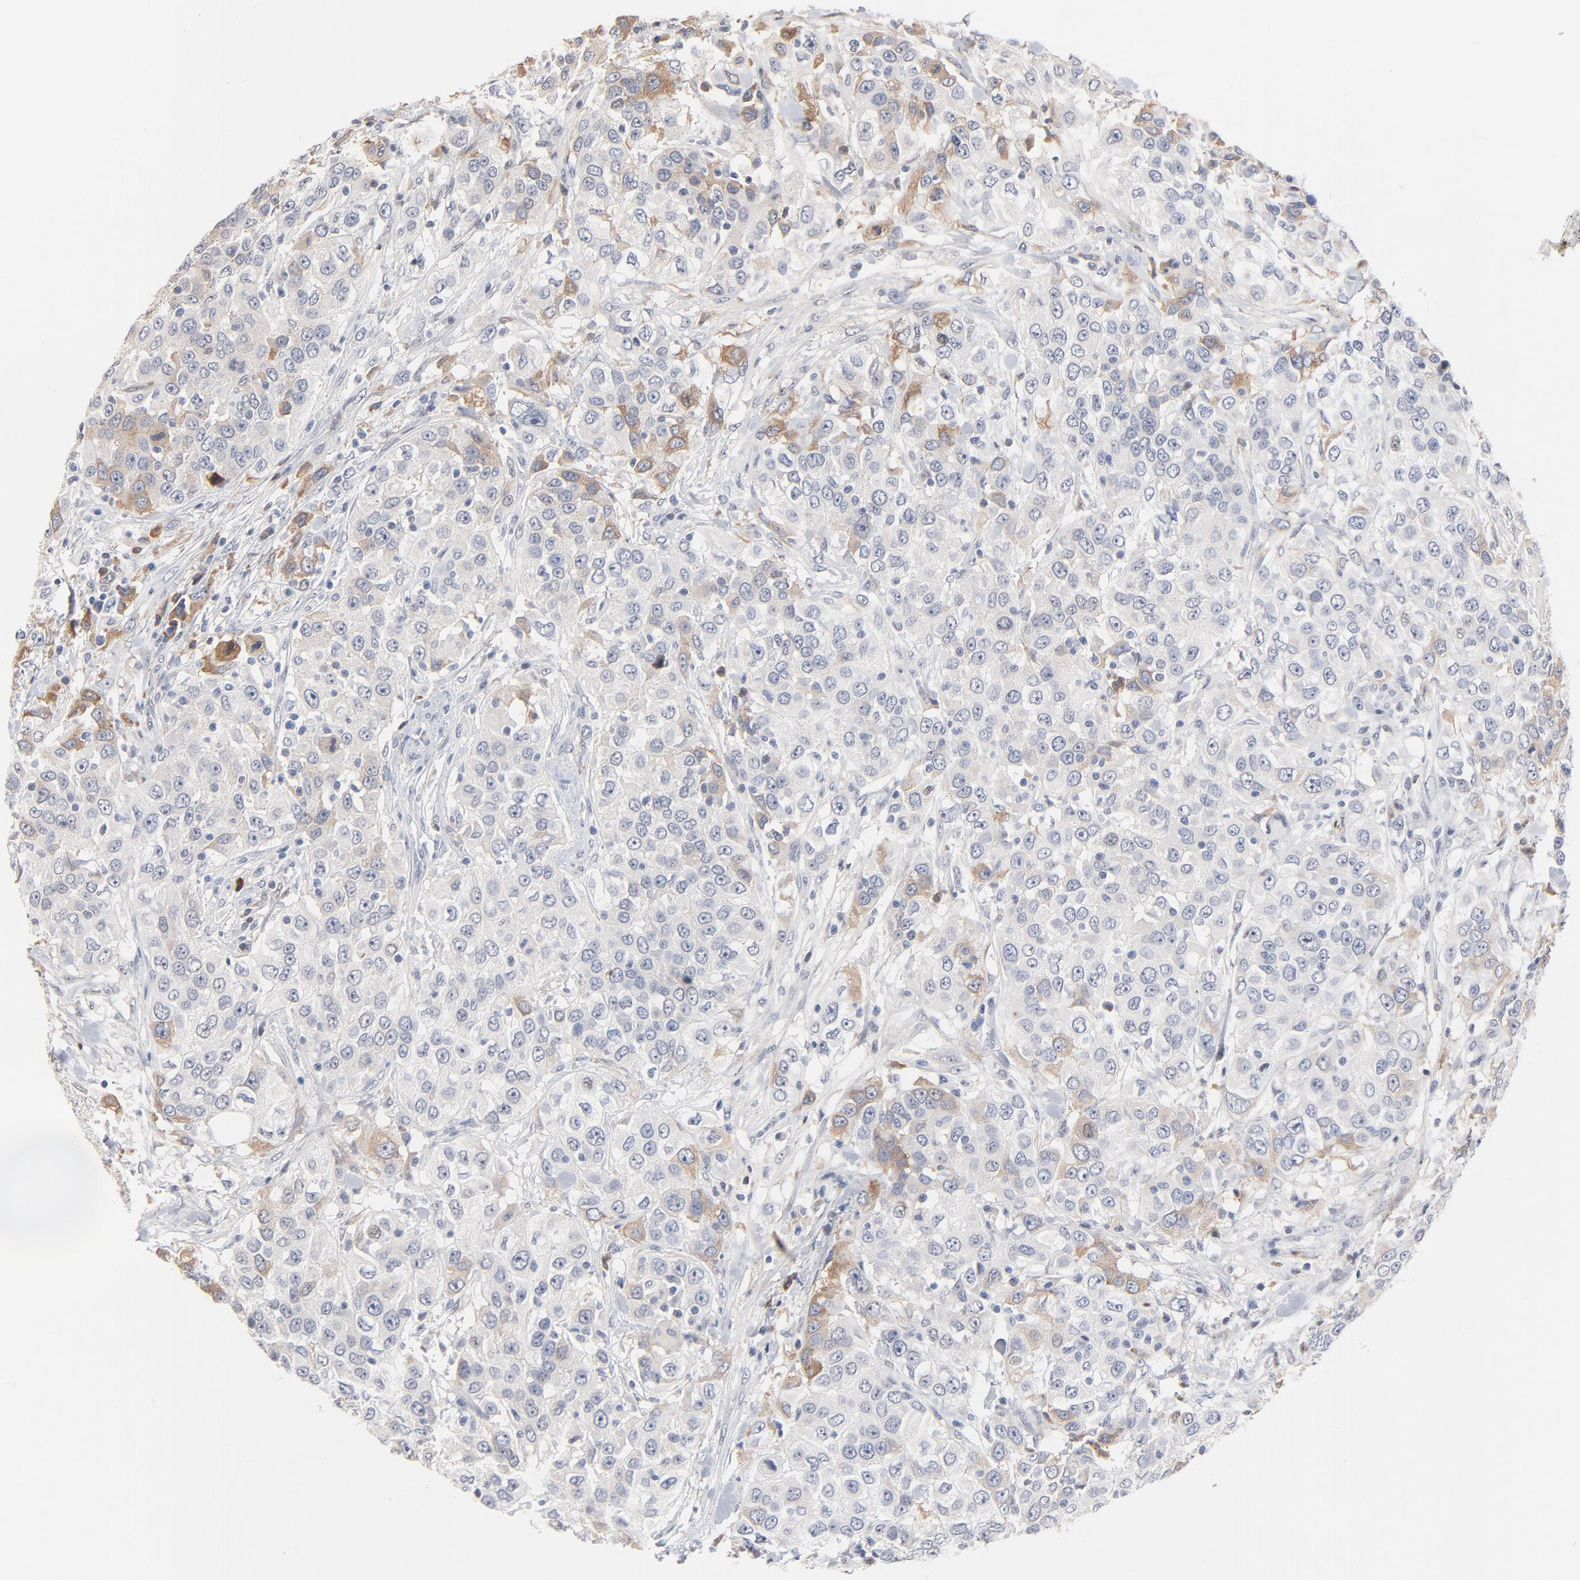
{"staining": {"intensity": "moderate", "quantity": "<25%", "location": "cytoplasmic/membranous"}, "tissue": "urothelial cancer", "cell_type": "Tumor cells", "image_type": "cancer", "snomed": [{"axis": "morphology", "description": "Urothelial carcinoma, High grade"}, {"axis": "topography", "description": "Urinary bladder"}], "caption": "Protein staining shows moderate cytoplasmic/membranous expression in approximately <25% of tumor cells in urothelial cancer.", "gene": "SERPINA4", "patient": {"sex": "female", "age": 80}}